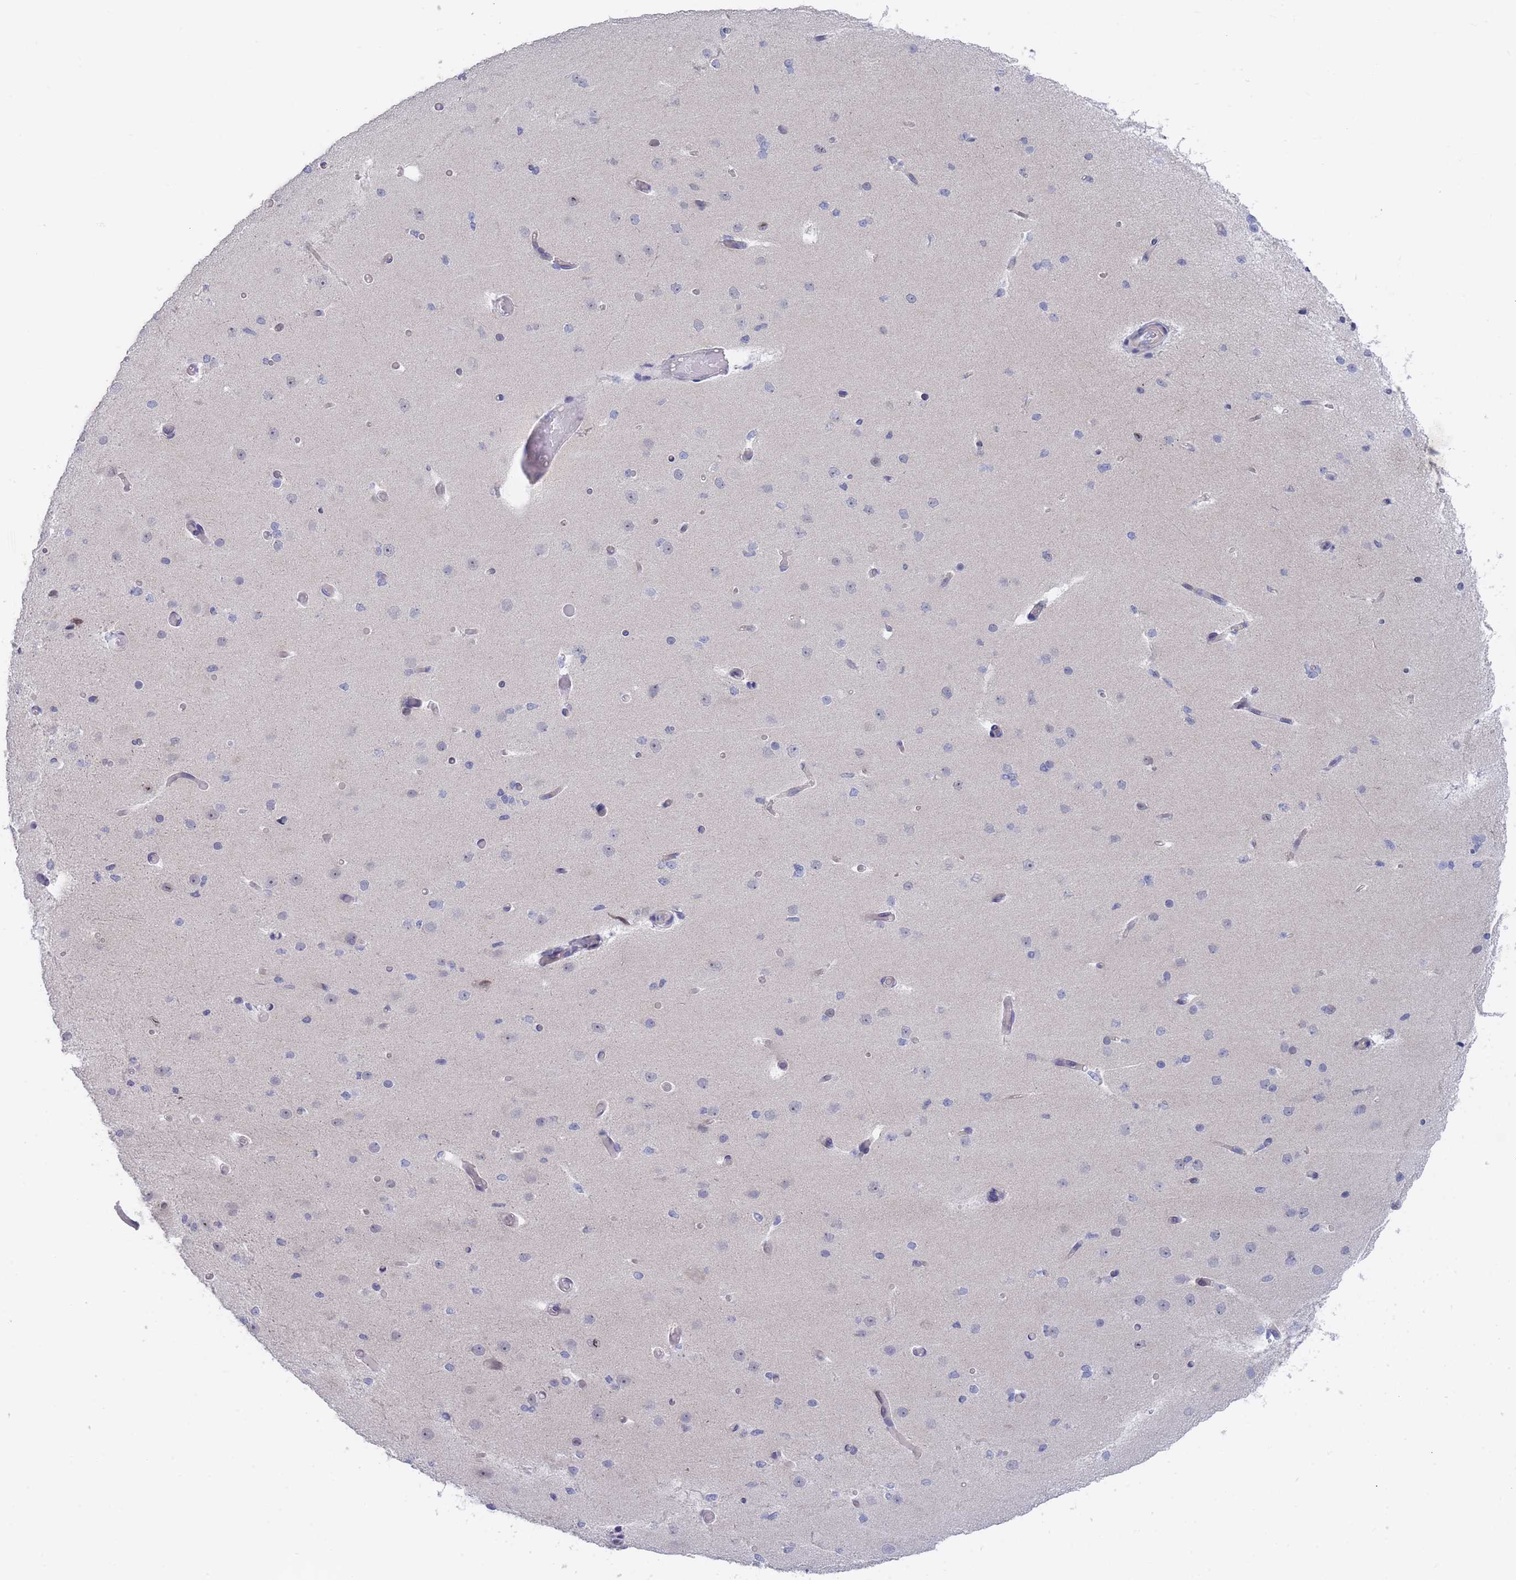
{"staining": {"intensity": "negative", "quantity": "none", "location": "none"}, "tissue": "cerebral cortex", "cell_type": "Endothelial cells", "image_type": "normal", "snomed": [{"axis": "morphology", "description": "Normal tissue, NOS"}, {"axis": "morphology", "description": "Inflammation, NOS"}, {"axis": "topography", "description": "Cerebral cortex"}], "caption": "Immunohistochemistry micrograph of unremarkable cerebral cortex stained for a protein (brown), which demonstrates no staining in endothelial cells. (IHC, brightfield microscopy, high magnification).", "gene": "PIGU", "patient": {"sex": "male", "age": 6}}